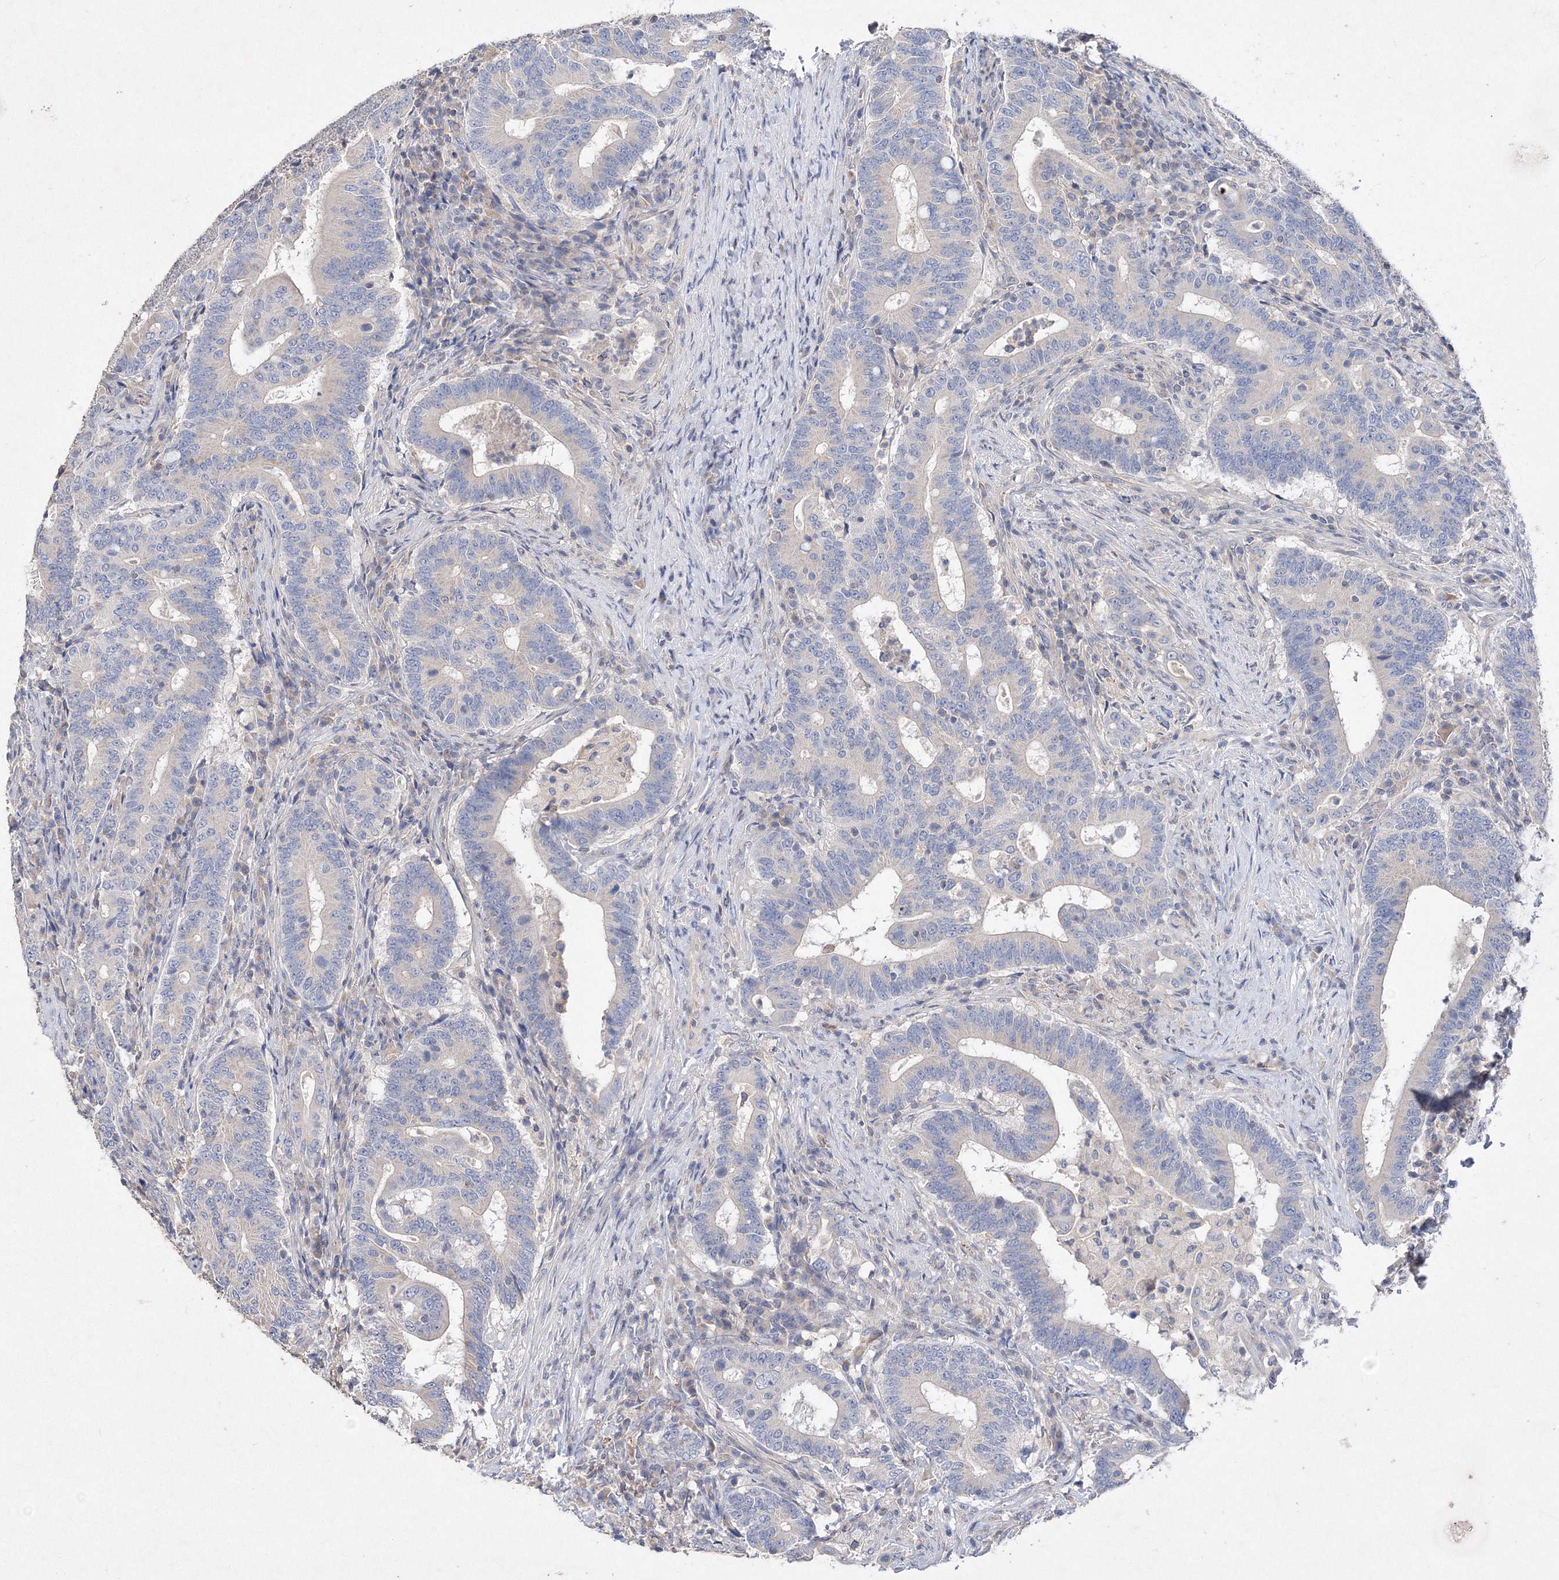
{"staining": {"intensity": "negative", "quantity": "none", "location": "none"}, "tissue": "colorectal cancer", "cell_type": "Tumor cells", "image_type": "cancer", "snomed": [{"axis": "morphology", "description": "Adenocarcinoma, NOS"}, {"axis": "topography", "description": "Colon"}], "caption": "This image is of adenocarcinoma (colorectal) stained with IHC to label a protein in brown with the nuclei are counter-stained blue. There is no expression in tumor cells.", "gene": "GLS", "patient": {"sex": "female", "age": 66}}